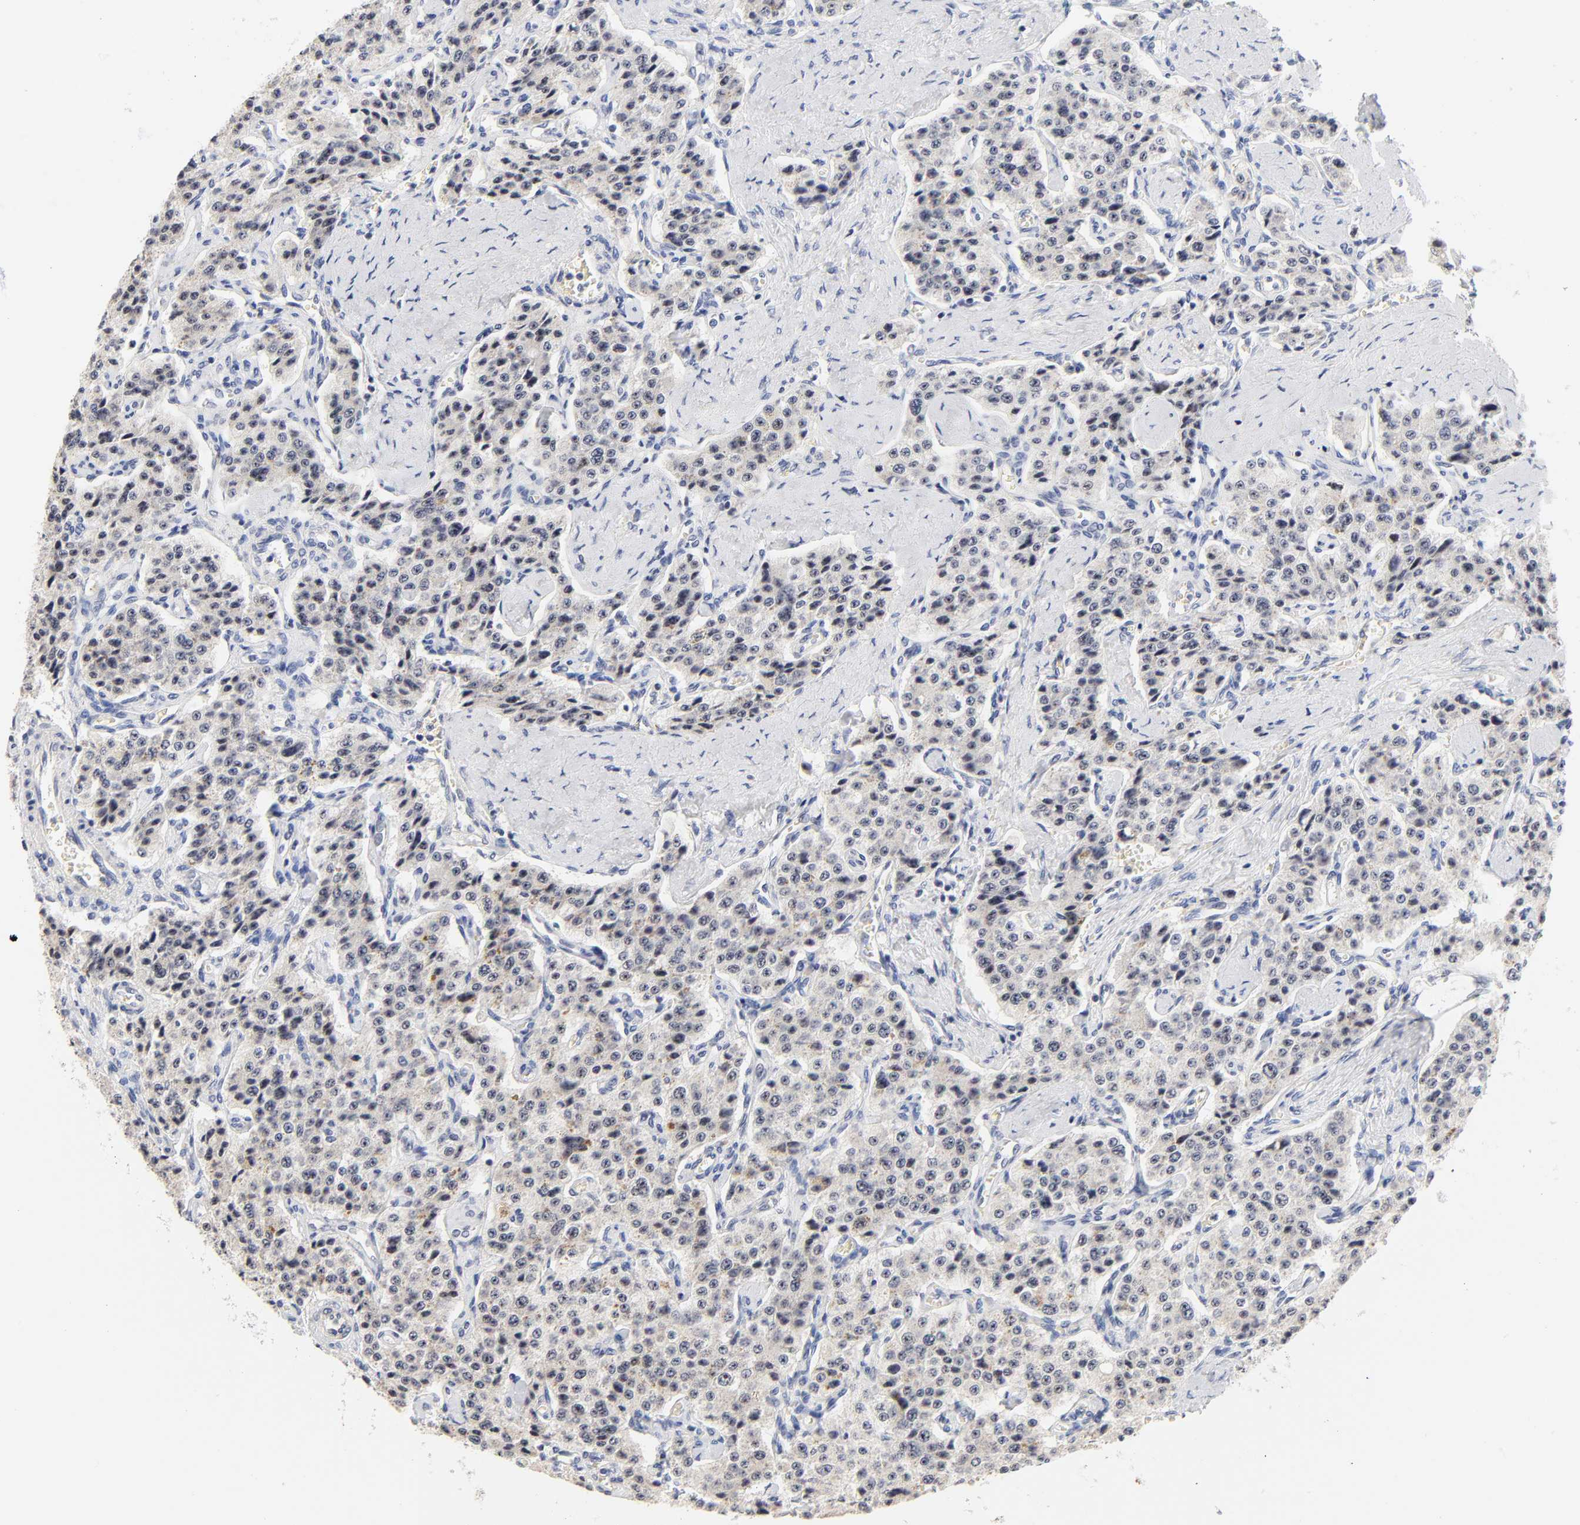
{"staining": {"intensity": "weak", "quantity": "25%-75%", "location": "cytoplasmic/membranous"}, "tissue": "carcinoid", "cell_type": "Tumor cells", "image_type": "cancer", "snomed": [{"axis": "morphology", "description": "Carcinoid, malignant, NOS"}, {"axis": "topography", "description": "Small intestine"}], "caption": "A brown stain labels weak cytoplasmic/membranous staining of a protein in malignant carcinoid tumor cells.", "gene": "ORC2", "patient": {"sex": "male", "age": 52}}